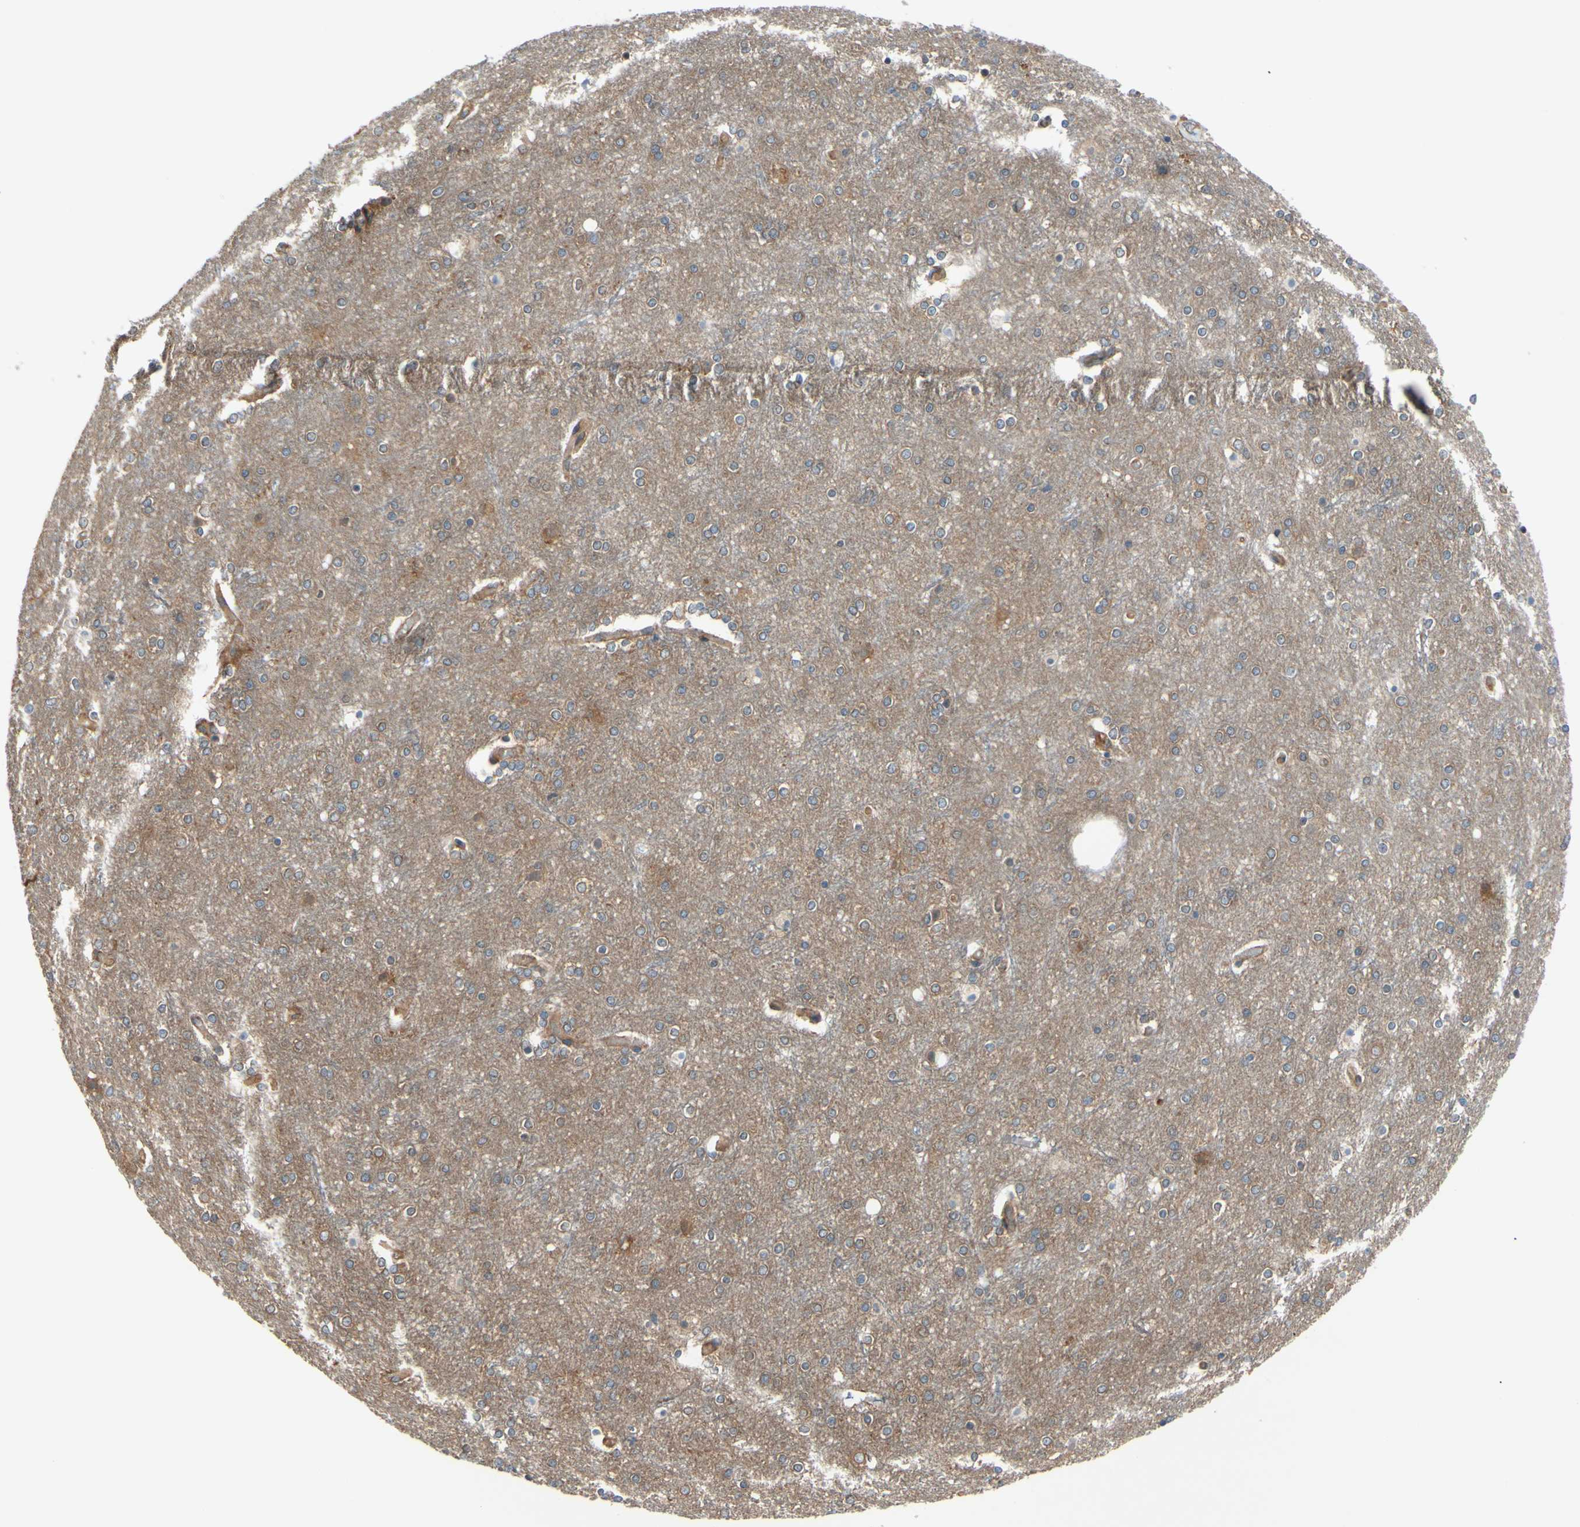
{"staining": {"intensity": "moderate", "quantity": ">75%", "location": "cytoplasmic/membranous"}, "tissue": "cerebral cortex", "cell_type": "Endothelial cells", "image_type": "normal", "snomed": [{"axis": "morphology", "description": "Normal tissue, NOS"}, {"axis": "topography", "description": "Cerebral cortex"}], "caption": "Approximately >75% of endothelial cells in unremarkable cerebral cortex demonstrate moderate cytoplasmic/membranous protein expression as visualized by brown immunohistochemical staining.", "gene": "EPS15", "patient": {"sex": "female", "age": 54}}